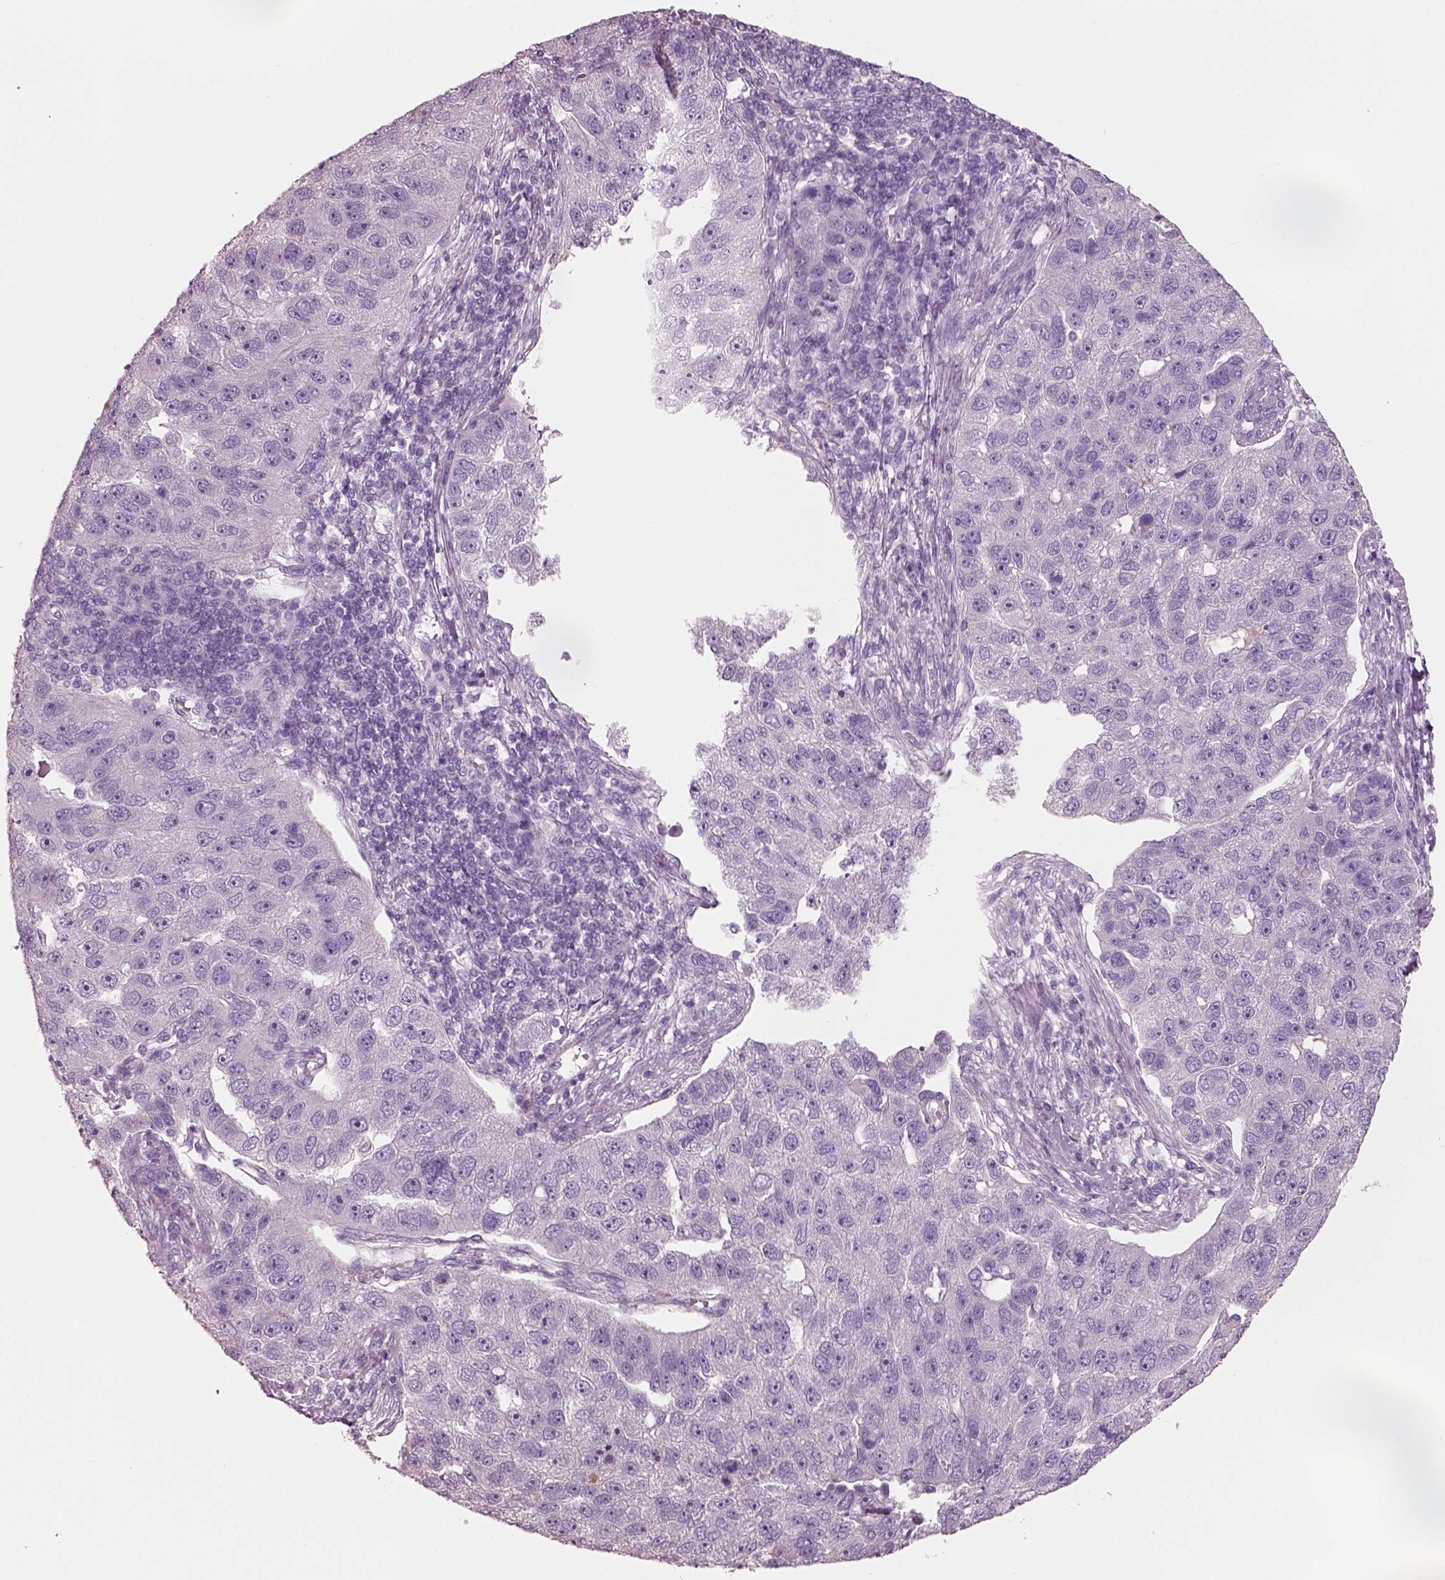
{"staining": {"intensity": "negative", "quantity": "none", "location": "none"}, "tissue": "pancreatic cancer", "cell_type": "Tumor cells", "image_type": "cancer", "snomed": [{"axis": "morphology", "description": "Adenocarcinoma, NOS"}, {"axis": "topography", "description": "Pancreas"}], "caption": "The micrograph displays no significant staining in tumor cells of pancreatic cancer.", "gene": "PNOC", "patient": {"sex": "female", "age": 61}}